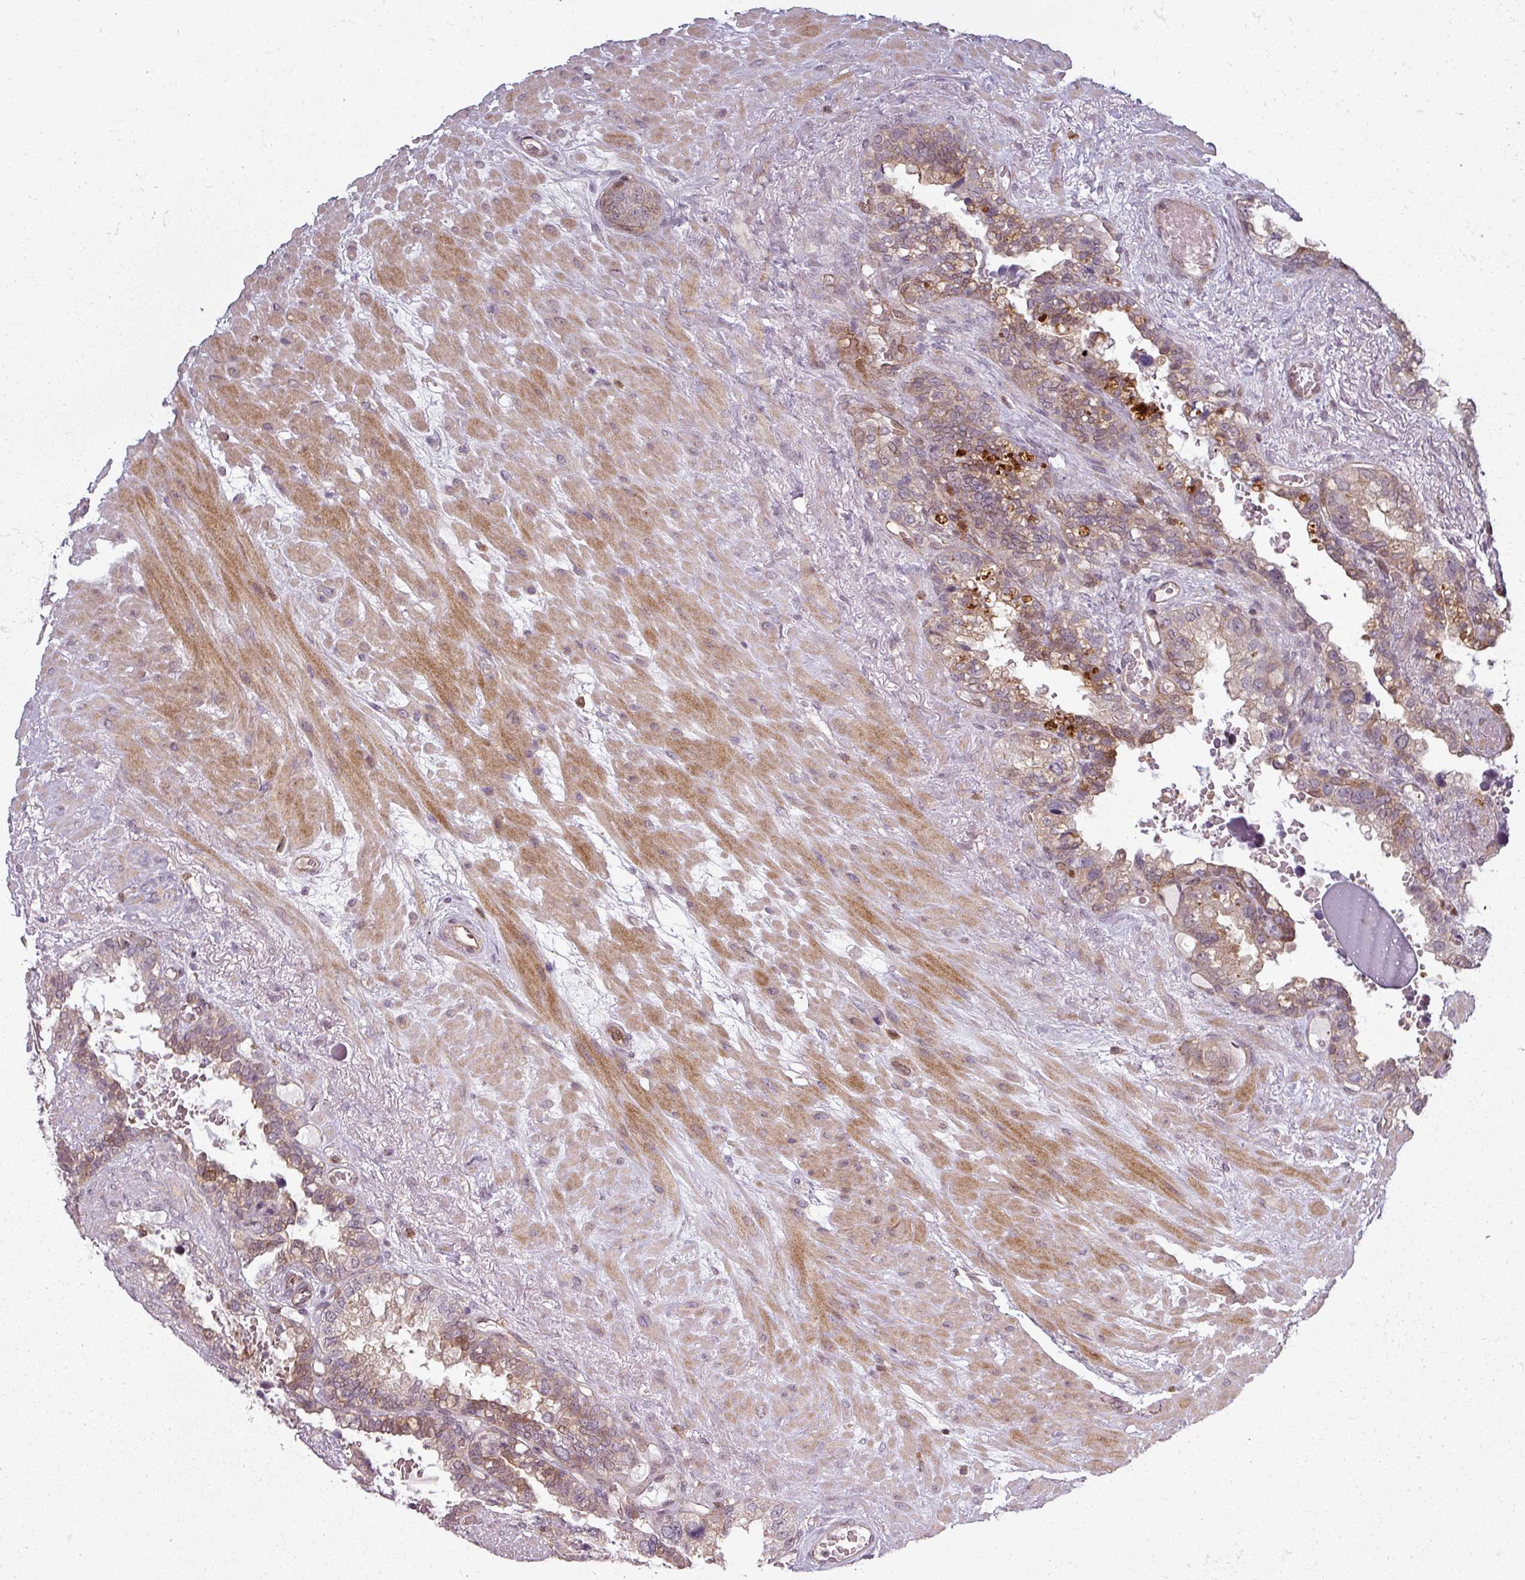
{"staining": {"intensity": "weak", "quantity": "25%-75%", "location": "cytoplasmic/membranous"}, "tissue": "seminal vesicle", "cell_type": "Glandular cells", "image_type": "normal", "snomed": [{"axis": "morphology", "description": "Normal tissue, NOS"}, {"axis": "topography", "description": "Seminal veicle"}], "caption": "This image exhibits immunohistochemistry staining of unremarkable seminal vesicle, with low weak cytoplasmic/membranous positivity in approximately 25%-75% of glandular cells.", "gene": "CLIC1", "patient": {"sex": "male", "age": 80}}